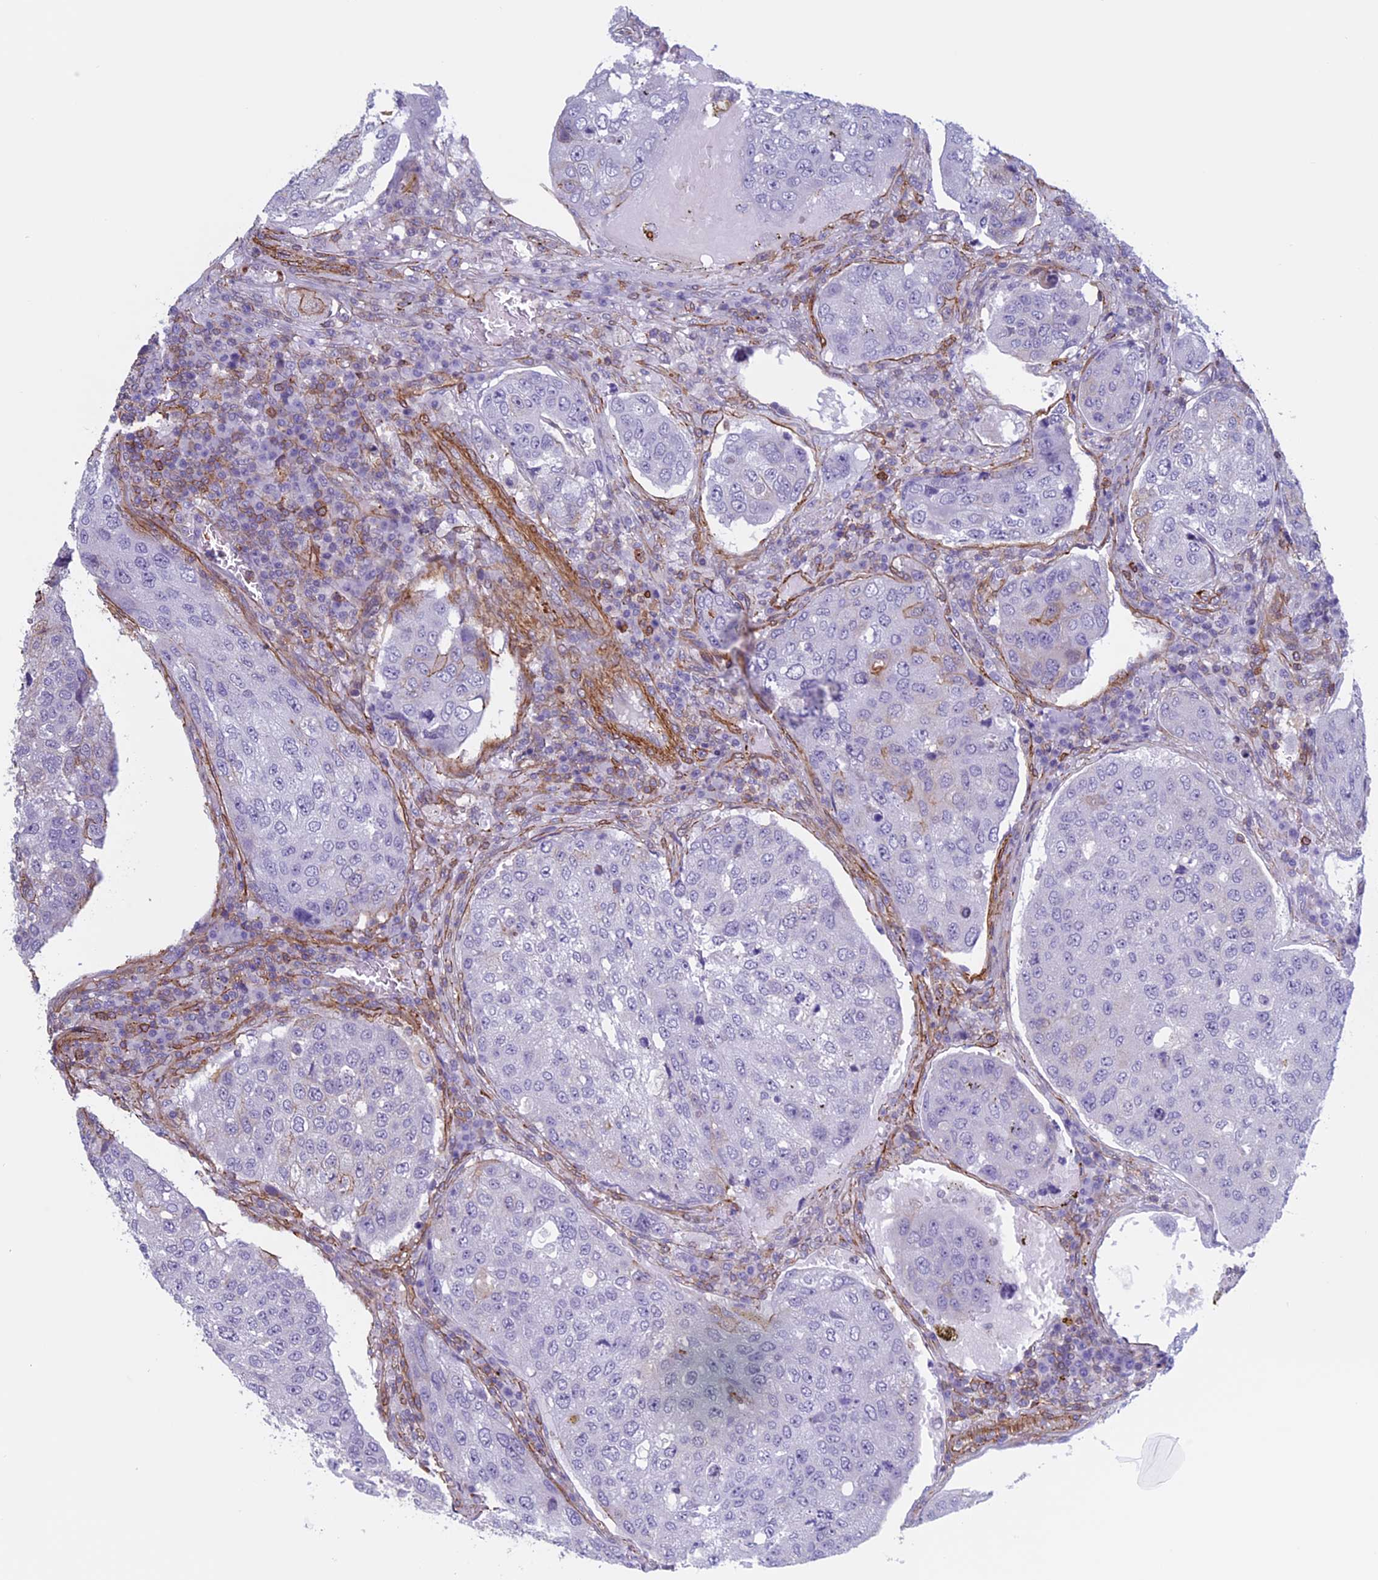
{"staining": {"intensity": "strong", "quantity": "<25%", "location": "cytoplasmic/membranous"}, "tissue": "urothelial cancer", "cell_type": "Tumor cells", "image_type": "cancer", "snomed": [{"axis": "morphology", "description": "Urothelial carcinoma, High grade"}, {"axis": "topography", "description": "Lymph node"}, {"axis": "topography", "description": "Urinary bladder"}], "caption": "IHC of high-grade urothelial carcinoma reveals medium levels of strong cytoplasmic/membranous staining in approximately <25% of tumor cells.", "gene": "ANGPTL2", "patient": {"sex": "male", "age": 51}}